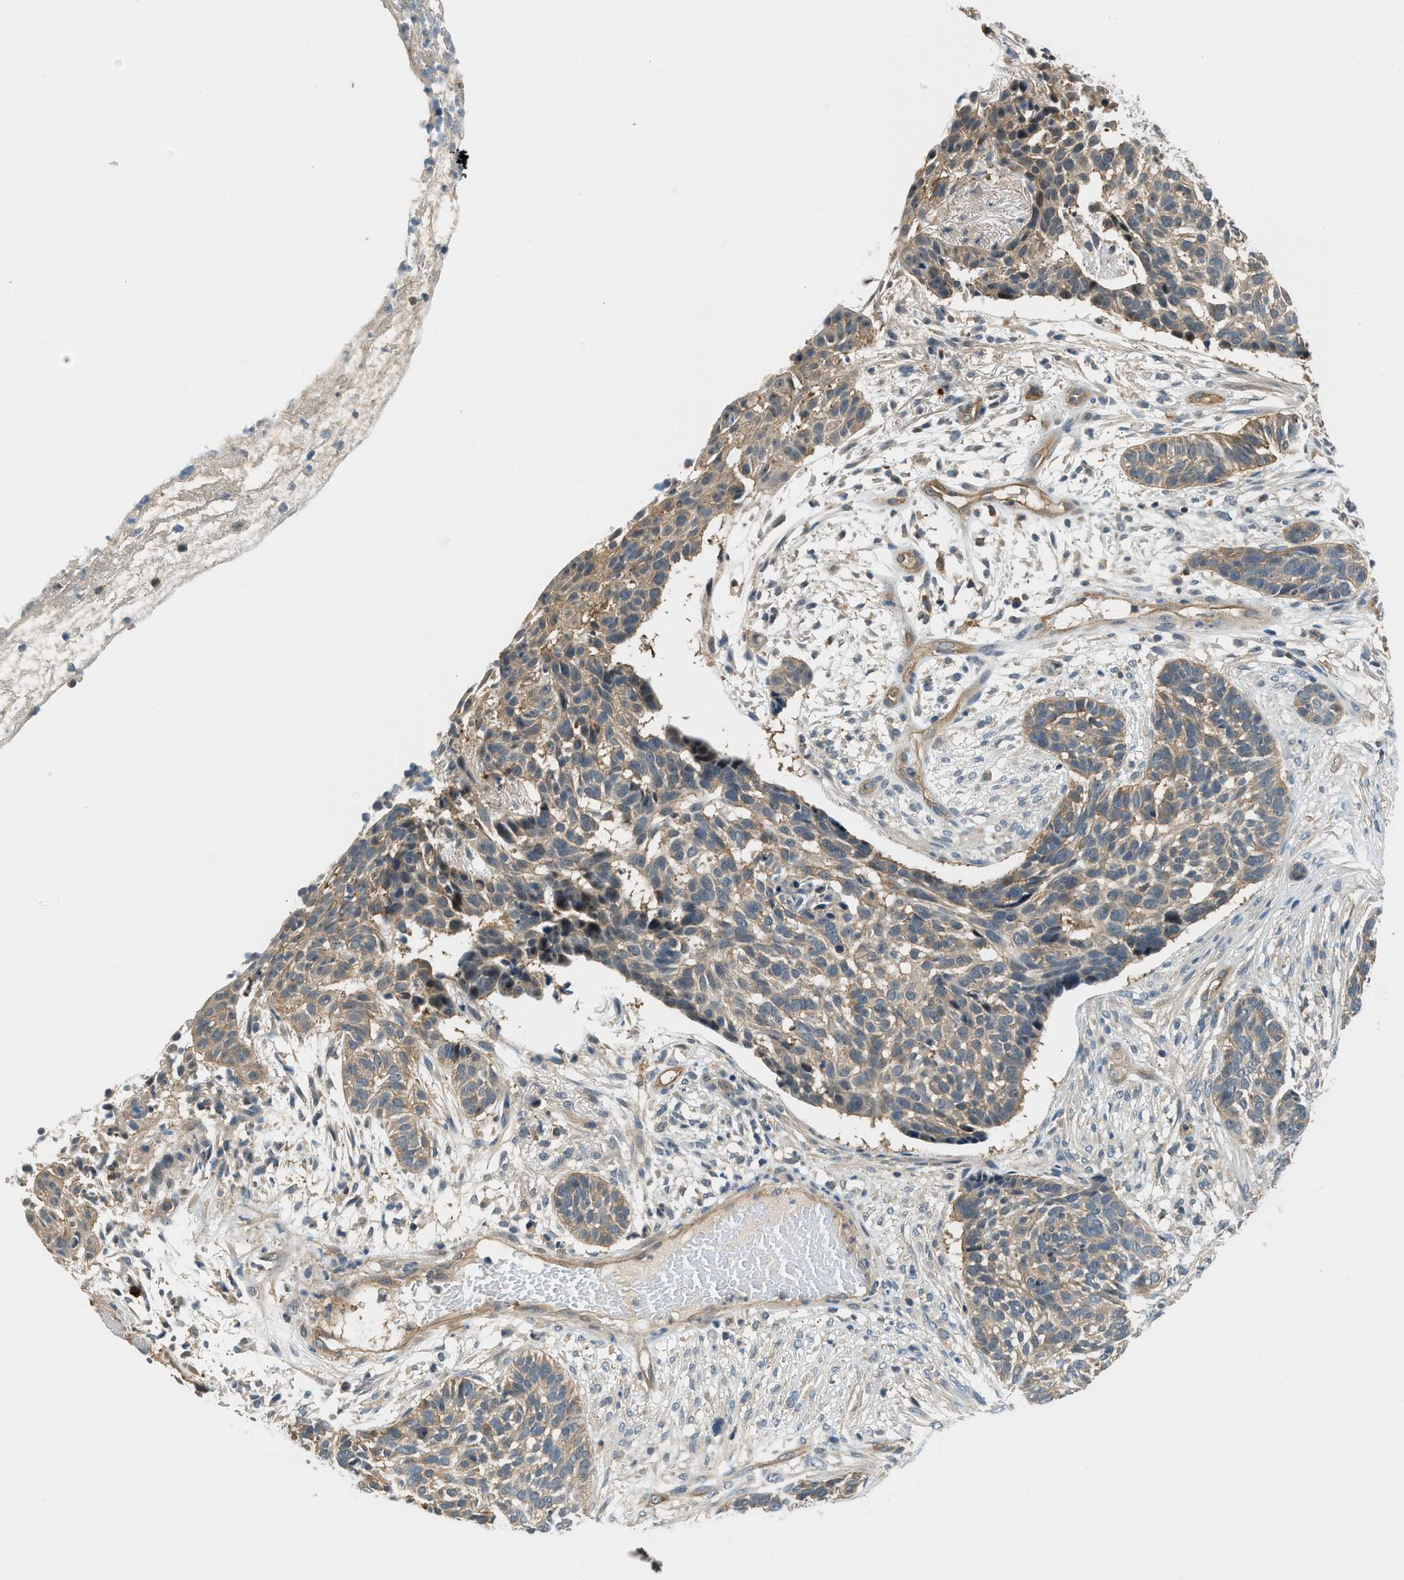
{"staining": {"intensity": "weak", "quantity": "25%-75%", "location": "cytoplasmic/membranous"}, "tissue": "skin cancer", "cell_type": "Tumor cells", "image_type": "cancer", "snomed": [{"axis": "morphology", "description": "Basal cell carcinoma"}, {"axis": "topography", "description": "Skin"}], "caption": "Immunohistochemistry staining of basal cell carcinoma (skin), which demonstrates low levels of weak cytoplasmic/membranous positivity in approximately 25%-75% of tumor cells indicating weak cytoplasmic/membranous protein positivity. The staining was performed using DAB (brown) for protein detection and nuclei were counterstained in hematoxylin (blue).", "gene": "CBLB", "patient": {"sex": "male", "age": 85}}